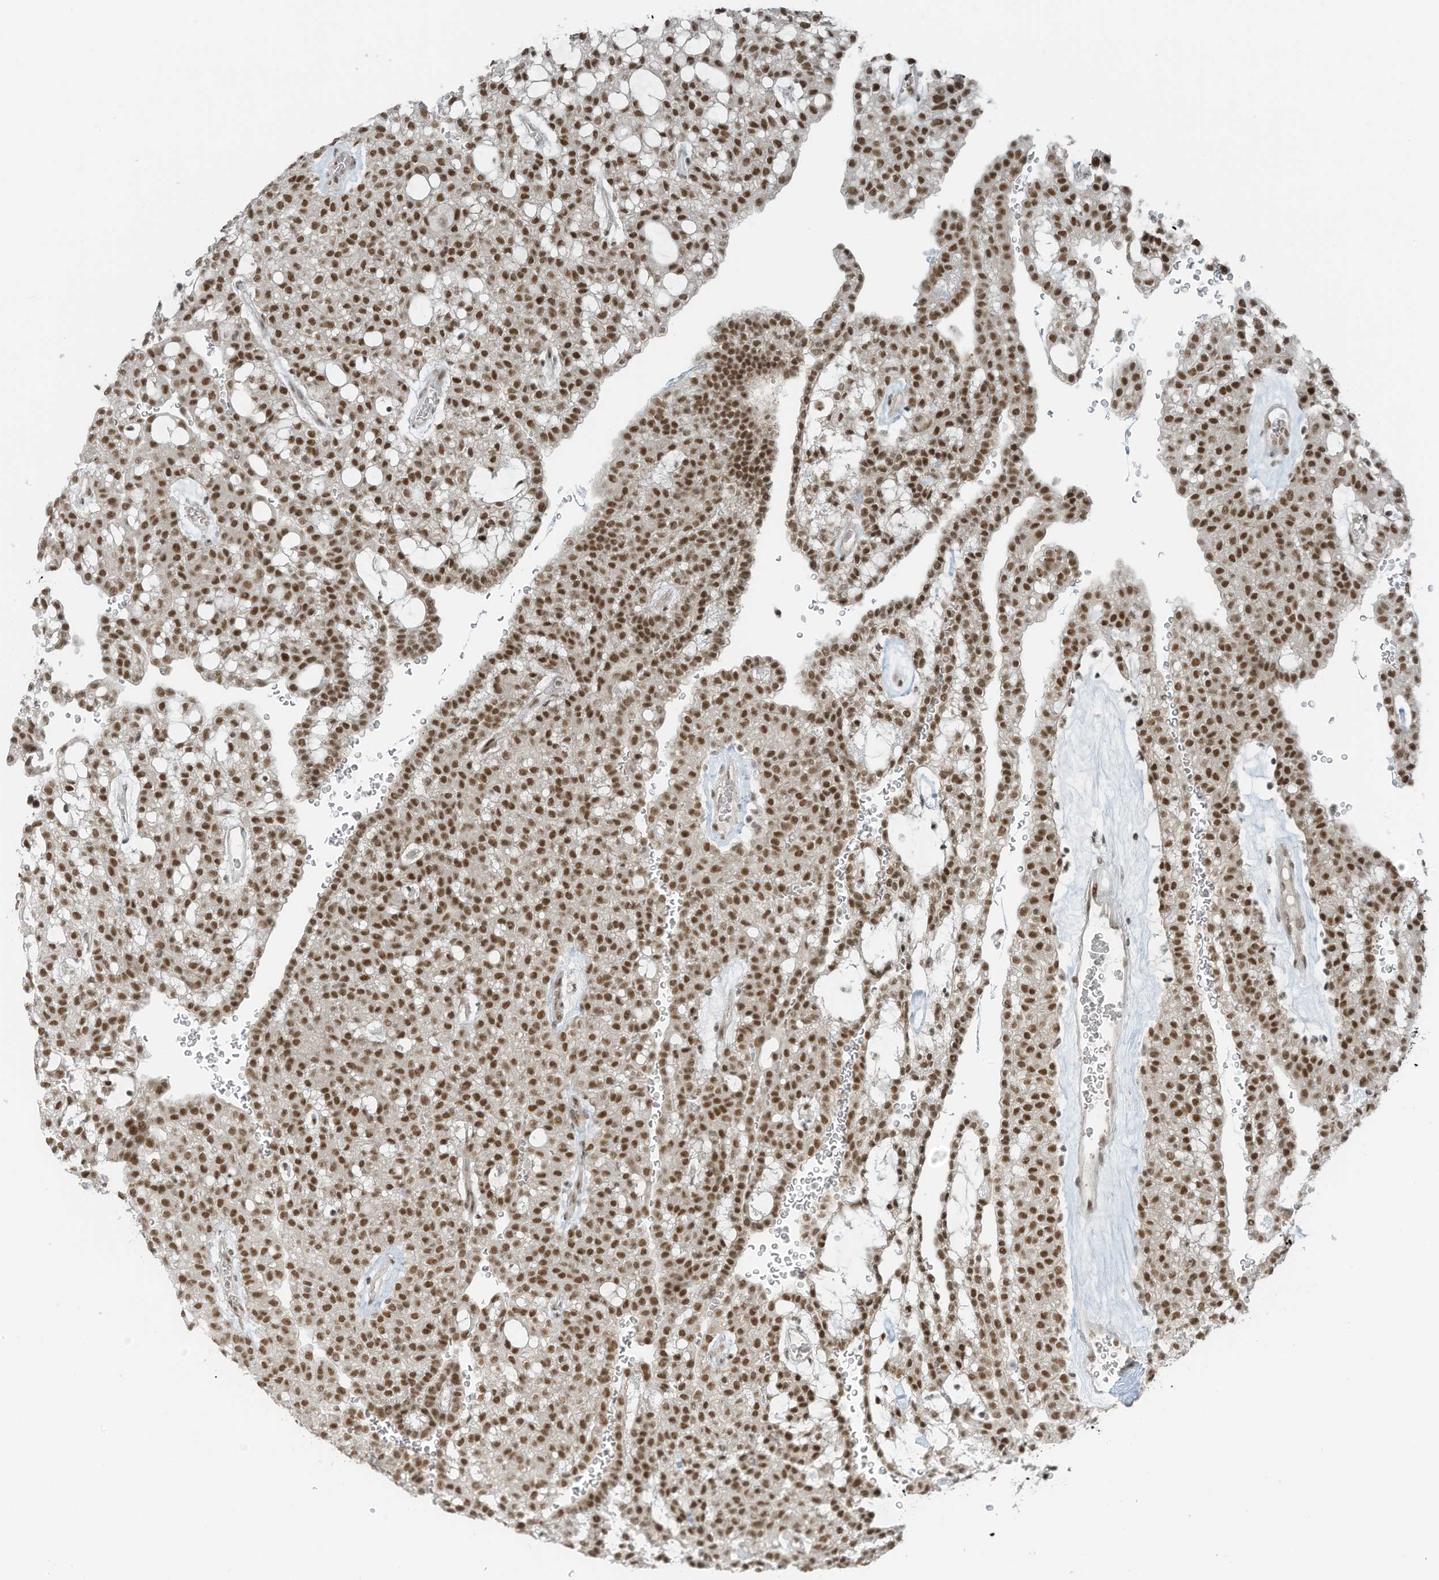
{"staining": {"intensity": "moderate", "quantity": ">75%", "location": "nuclear"}, "tissue": "renal cancer", "cell_type": "Tumor cells", "image_type": "cancer", "snomed": [{"axis": "morphology", "description": "Adenocarcinoma, NOS"}, {"axis": "topography", "description": "Kidney"}], "caption": "A medium amount of moderate nuclear expression is present in approximately >75% of tumor cells in adenocarcinoma (renal) tissue. The protein of interest is stained brown, and the nuclei are stained in blue (DAB (3,3'-diaminobenzidine) IHC with brightfield microscopy, high magnification).", "gene": "WRNIP1", "patient": {"sex": "male", "age": 63}}